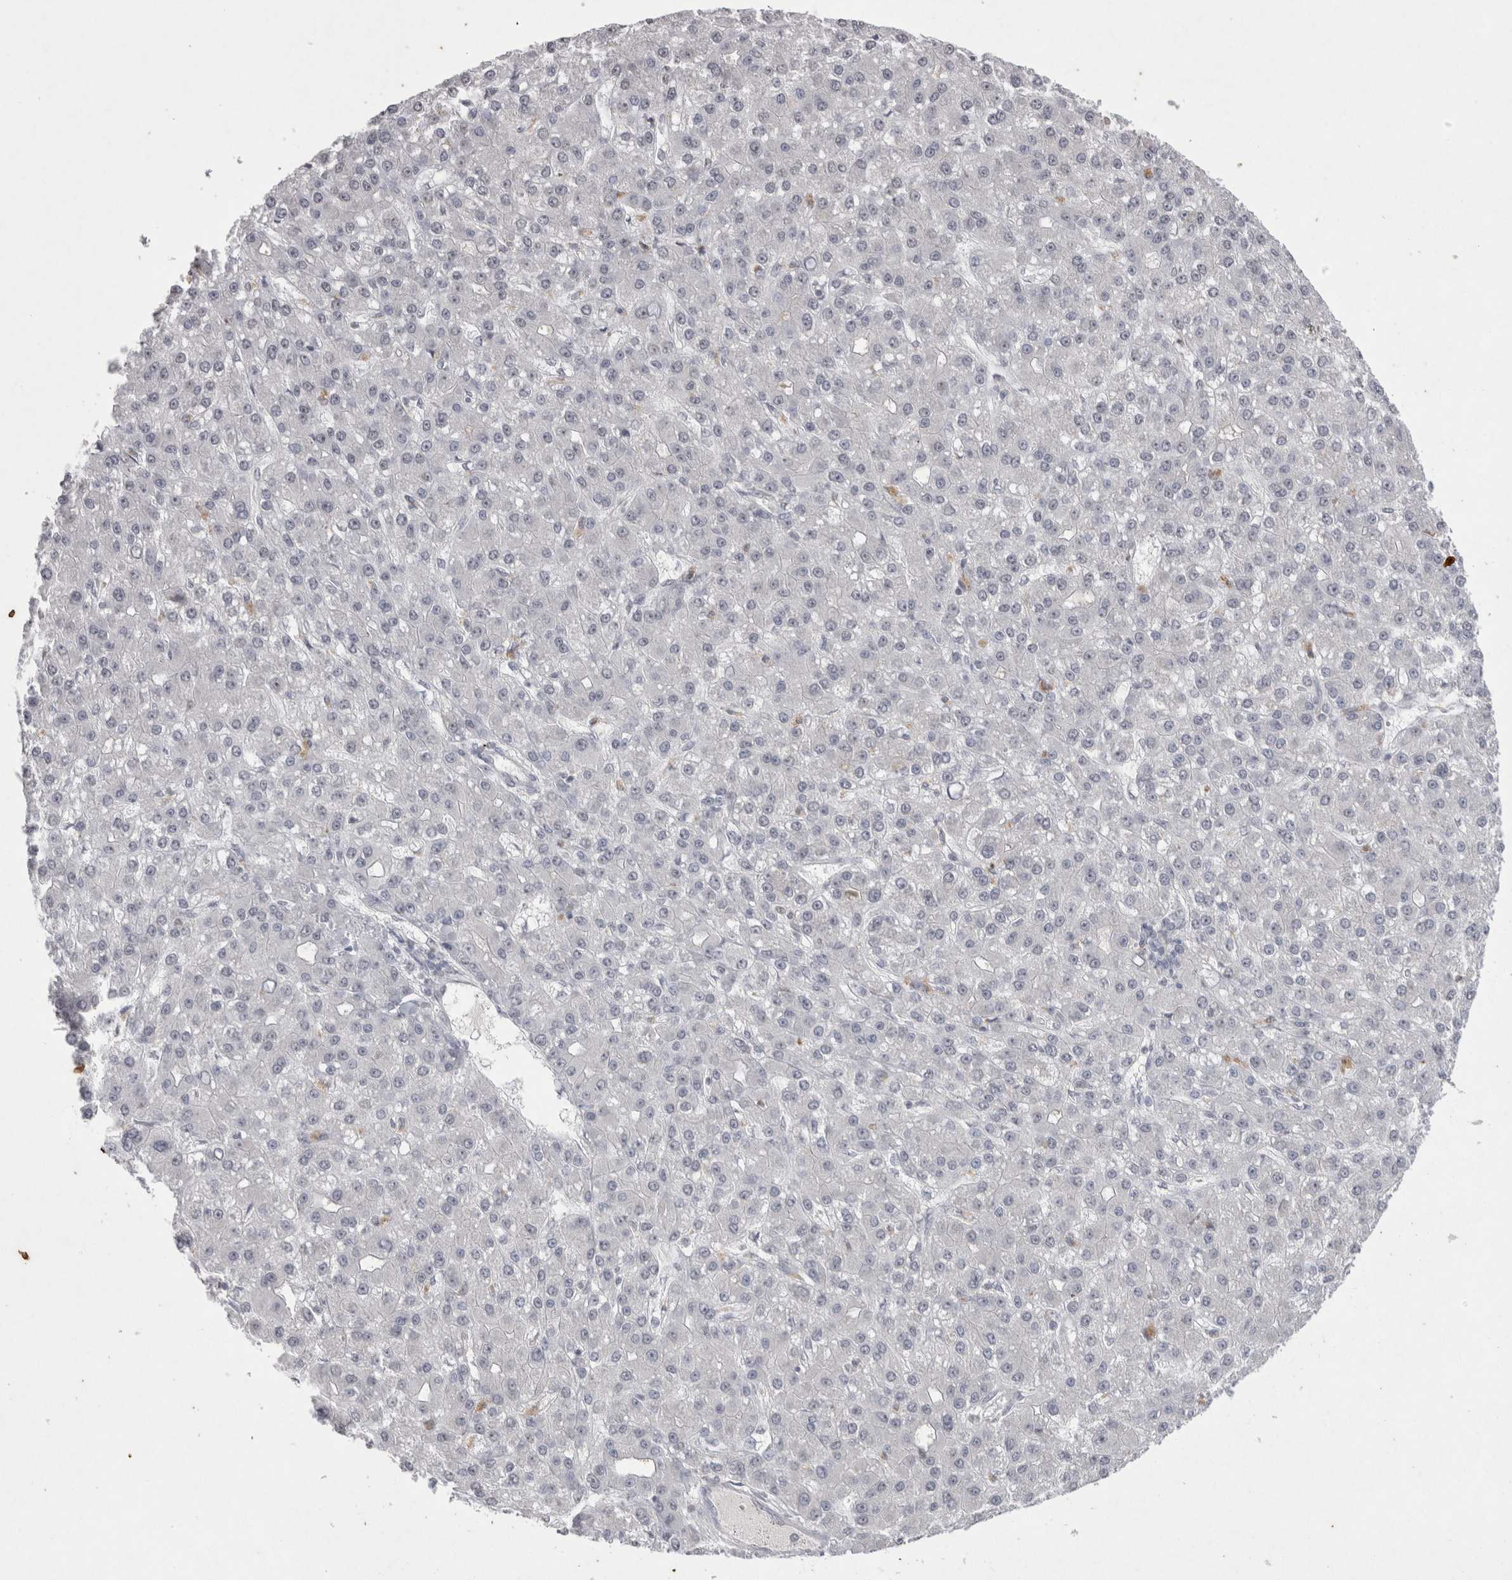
{"staining": {"intensity": "negative", "quantity": "none", "location": "none"}, "tissue": "liver cancer", "cell_type": "Tumor cells", "image_type": "cancer", "snomed": [{"axis": "morphology", "description": "Carcinoma, Hepatocellular, NOS"}, {"axis": "topography", "description": "Liver"}], "caption": "Tumor cells show no significant staining in liver hepatocellular carcinoma.", "gene": "DDX4", "patient": {"sex": "male", "age": 67}}